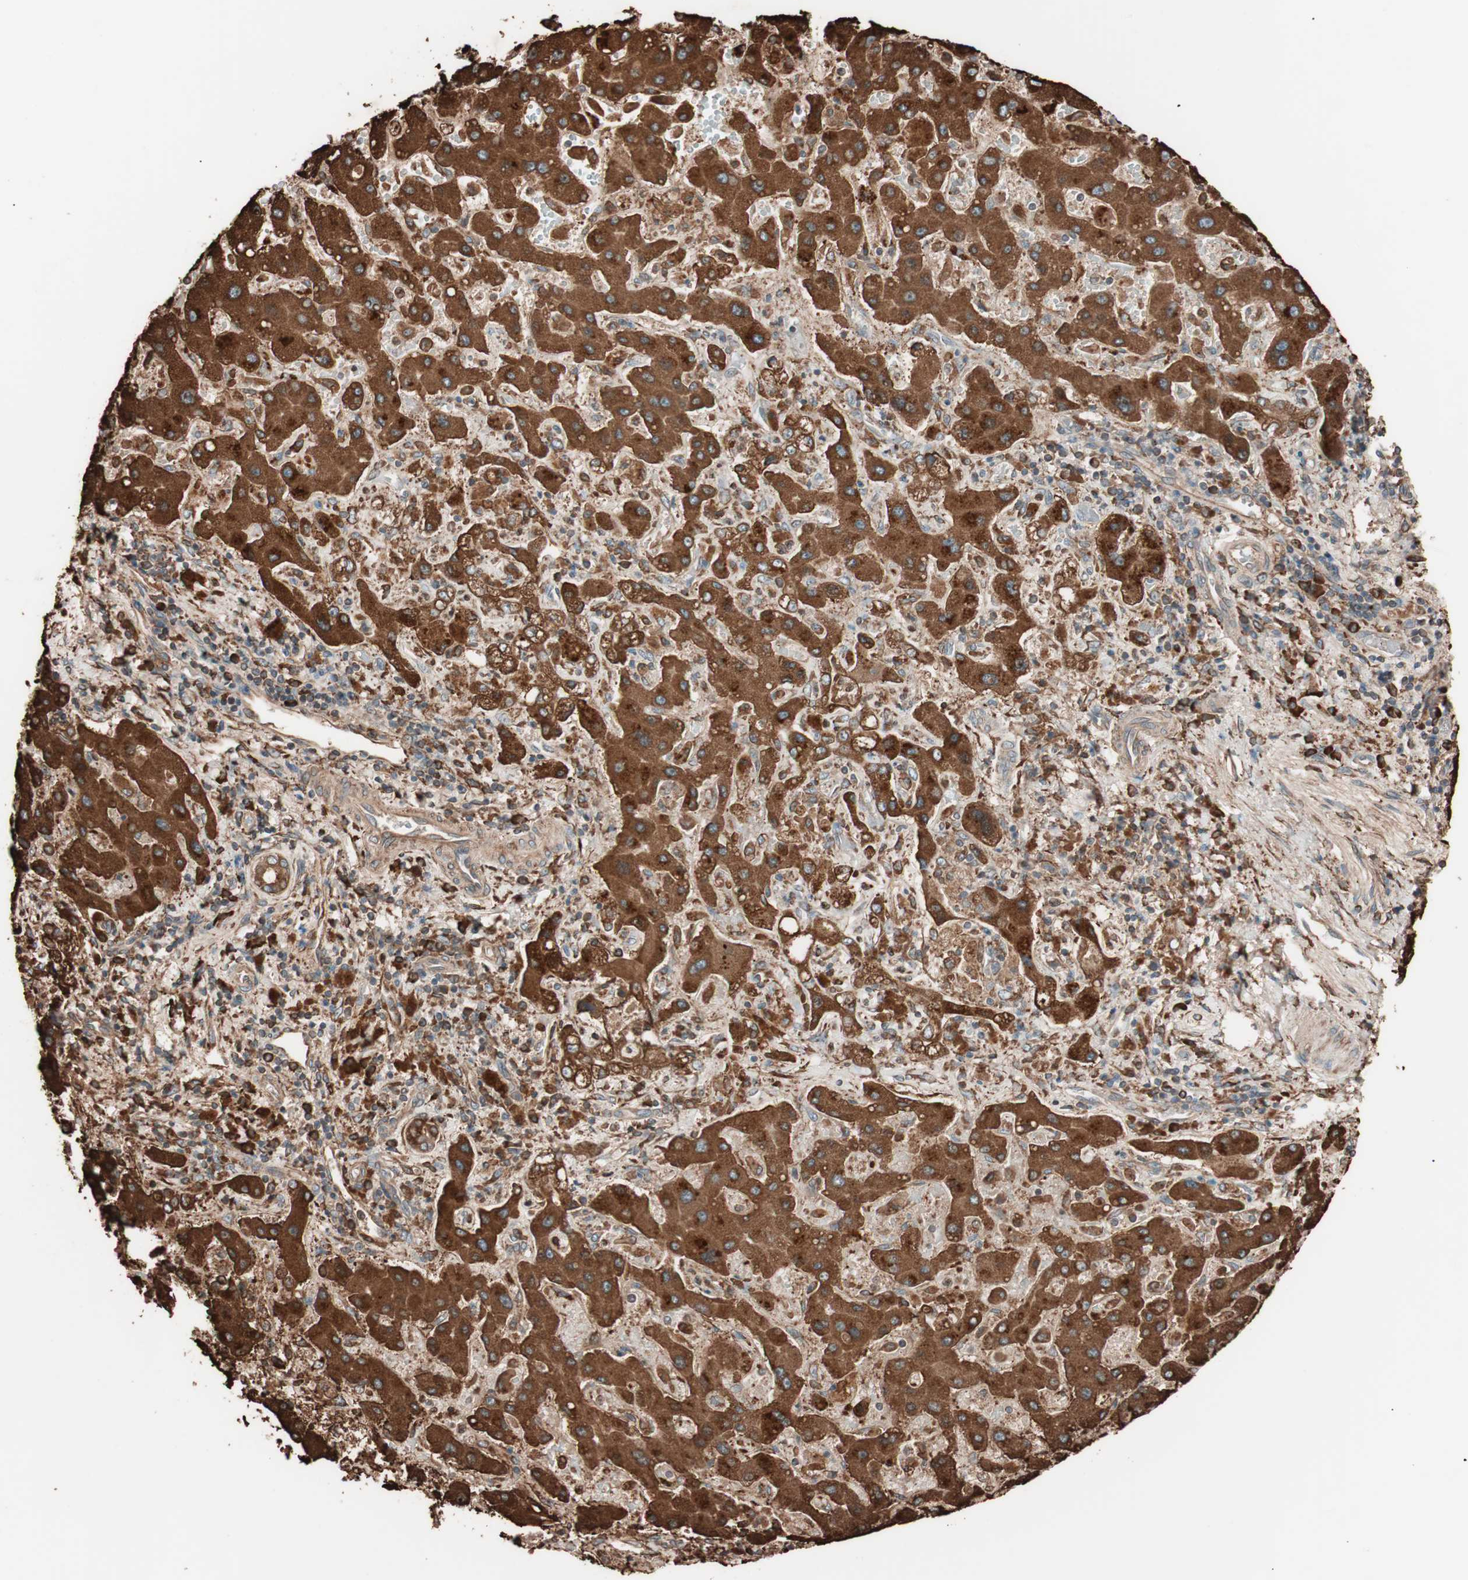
{"staining": {"intensity": "strong", "quantity": ">75%", "location": "cytoplasmic/membranous"}, "tissue": "liver cancer", "cell_type": "Tumor cells", "image_type": "cancer", "snomed": [{"axis": "morphology", "description": "Cholangiocarcinoma"}, {"axis": "topography", "description": "Liver"}], "caption": "An image showing strong cytoplasmic/membranous staining in approximately >75% of tumor cells in liver cholangiocarcinoma, as visualized by brown immunohistochemical staining.", "gene": "VEGFA", "patient": {"sex": "male", "age": 50}}